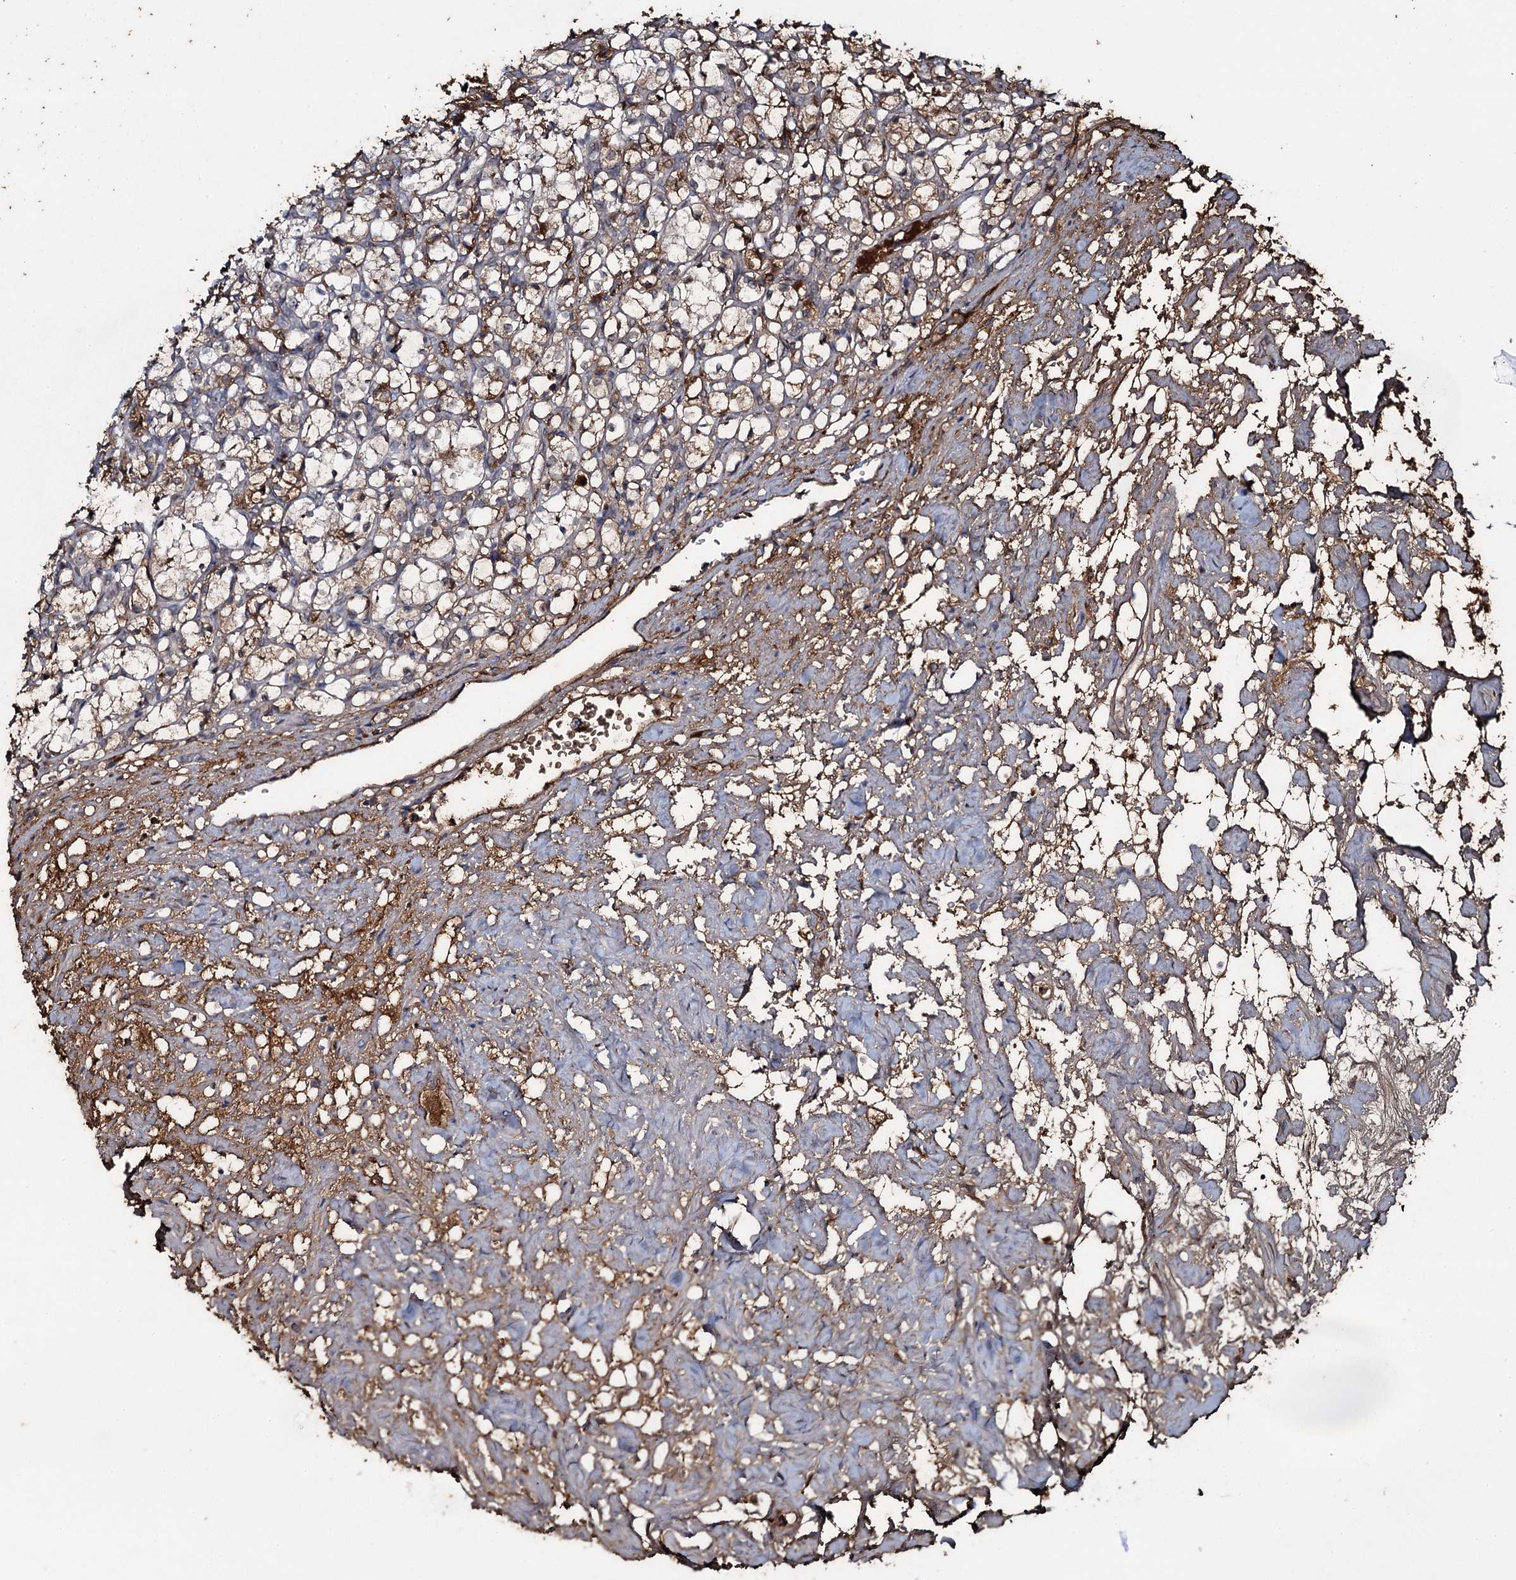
{"staining": {"intensity": "moderate", "quantity": "25%-75%", "location": "cytoplasmic/membranous"}, "tissue": "renal cancer", "cell_type": "Tumor cells", "image_type": "cancer", "snomed": [{"axis": "morphology", "description": "Adenocarcinoma, NOS"}, {"axis": "topography", "description": "Kidney"}], "caption": "IHC histopathology image of neoplastic tissue: renal adenocarcinoma stained using immunohistochemistry (IHC) reveals medium levels of moderate protein expression localized specifically in the cytoplasmic/membranous of tumor cells, appearing as a cytoplasmic/membranous brown color.", "gene": "EDN1", "patient": {"sex": "female", "age": 69}}